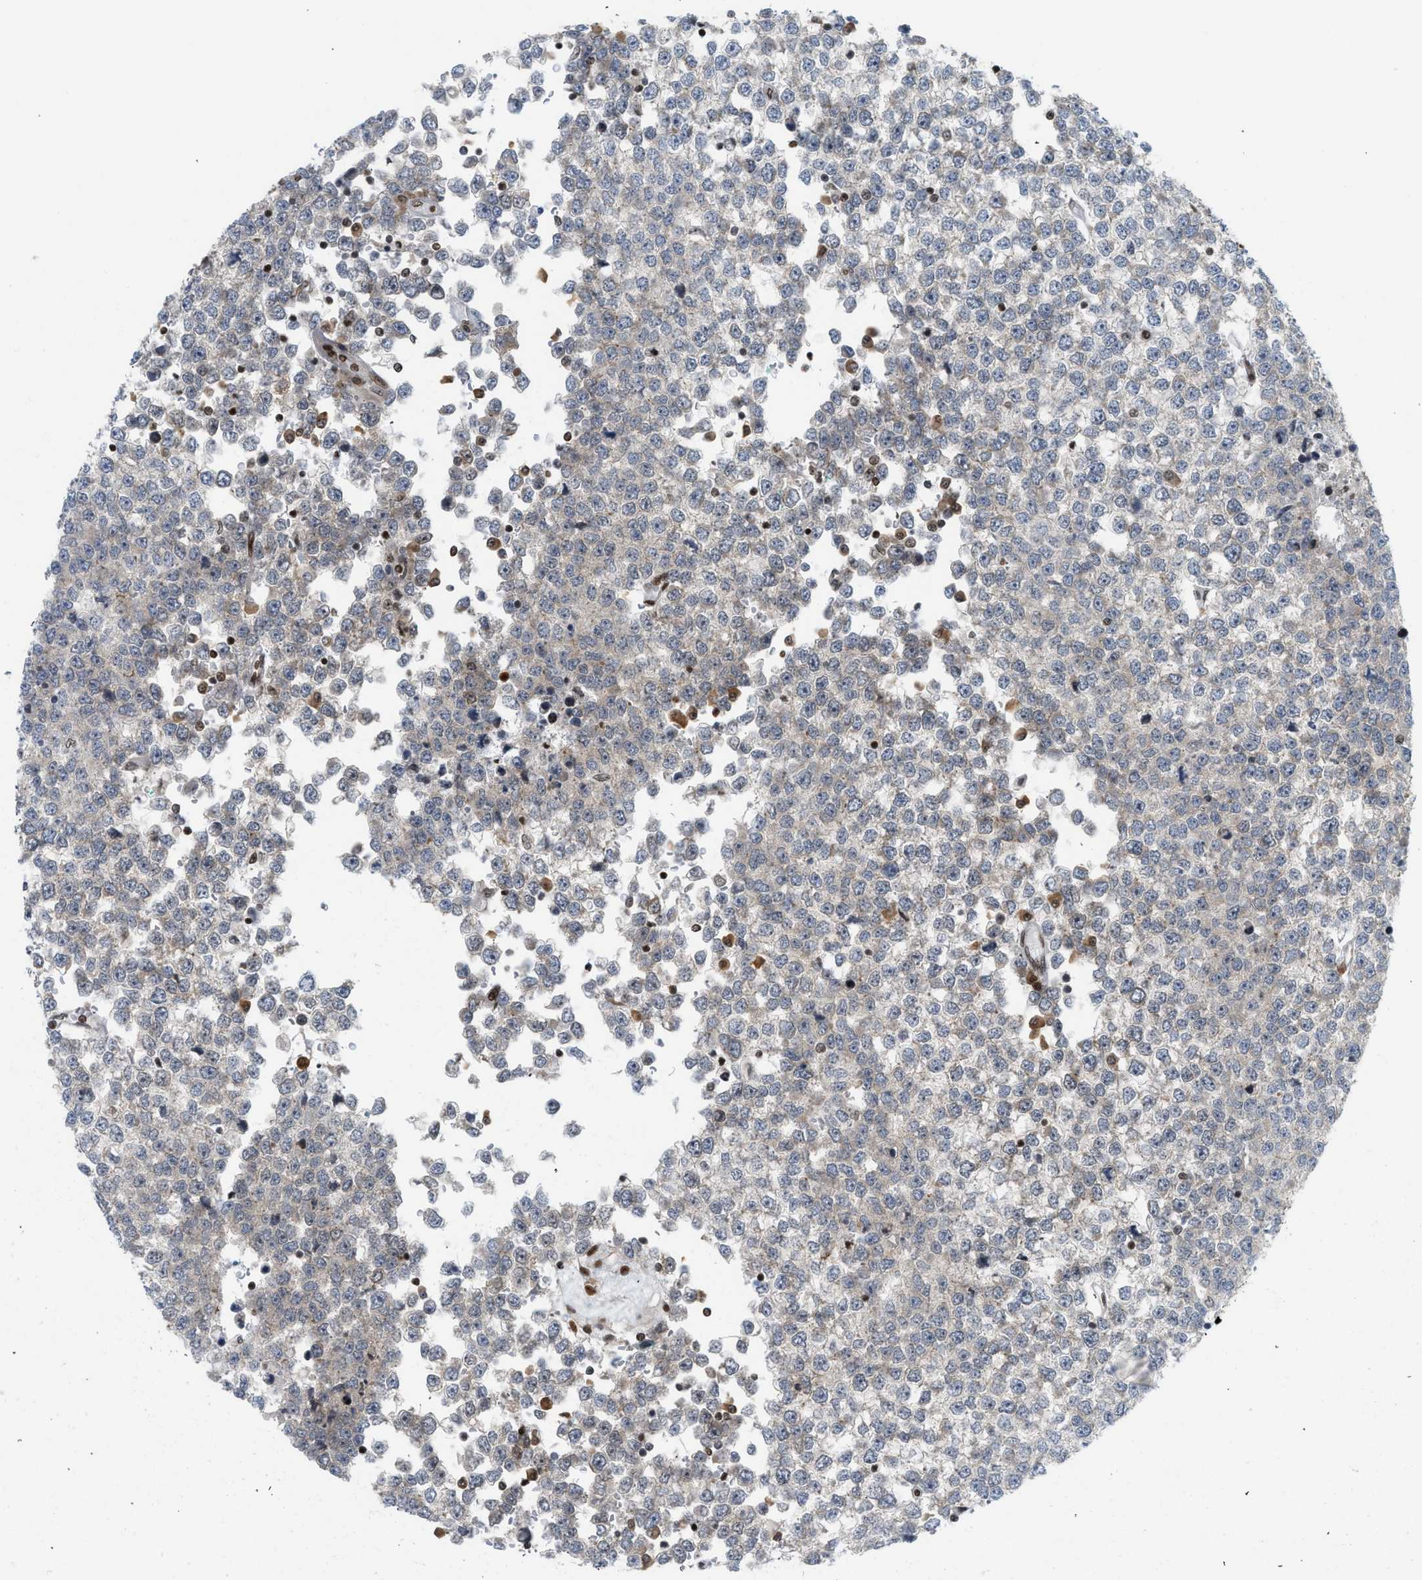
{"staining": {"intensity": "weak", "quantity": "25%-75%", "location": "cytoplasmic/membranous"}, "tissue": "testis cancer", "cell_type": "Tumor cells", "image_type": "cancer", "snomed": [{"axis": "morphology", "description": "Seminoma, NOS"}, {"axis": "topography", "description": "Testis"}], "caption": "A high-resolution histopathology image shows IHC staining of testis cancer (seminoma), which demonstrates weak cytoplasmic/membranous expression in approximately 25%-75% of tumor cells. (Brightfield microscopy of DAB IHC at high magnification).", "gene": "ZNF22", "patient": {"sex": "male", "age": 65}}